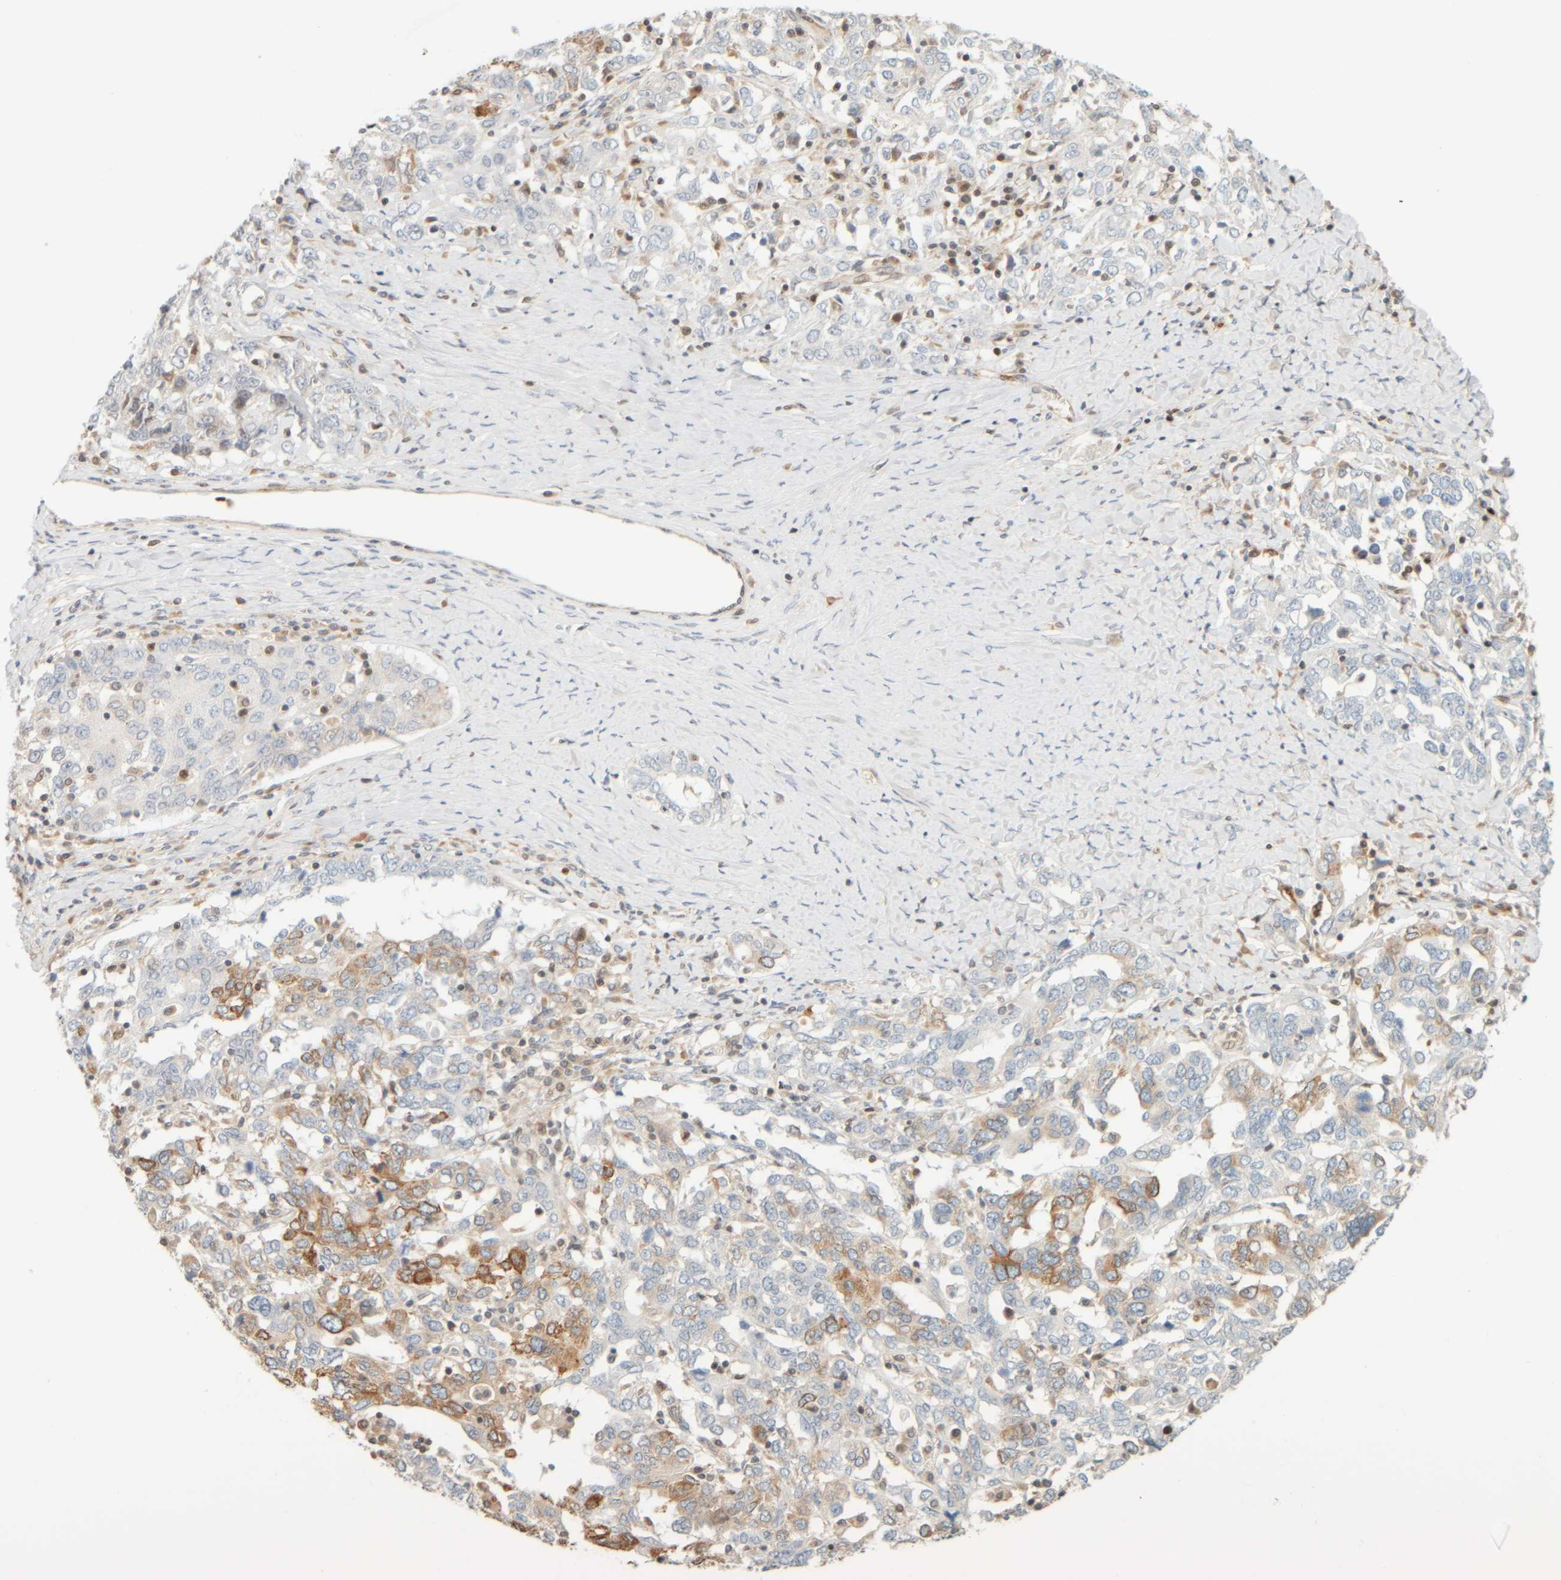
{"staining": {"intensity": "moderate", "quantity": "<25%", "location": "cytoplasmic/membranous"}, "tissue": "ovarian cancer", "cell_type": "Tumor cells", "image_type": "cancer", "snomed": [{"axis": "morphology", "description": "Carcinoma, endometroid"}, {"axis": "topography", "description": "Ovary"}], "caption": "A brown stain highlights moderate cytoplasmic/membranous positivity of a protein in human ovarian endometroid carcinoma tumor cells.", "gene": "PTGES3L-AARSD1", "patient": {"sex": "female", "age": 62}}